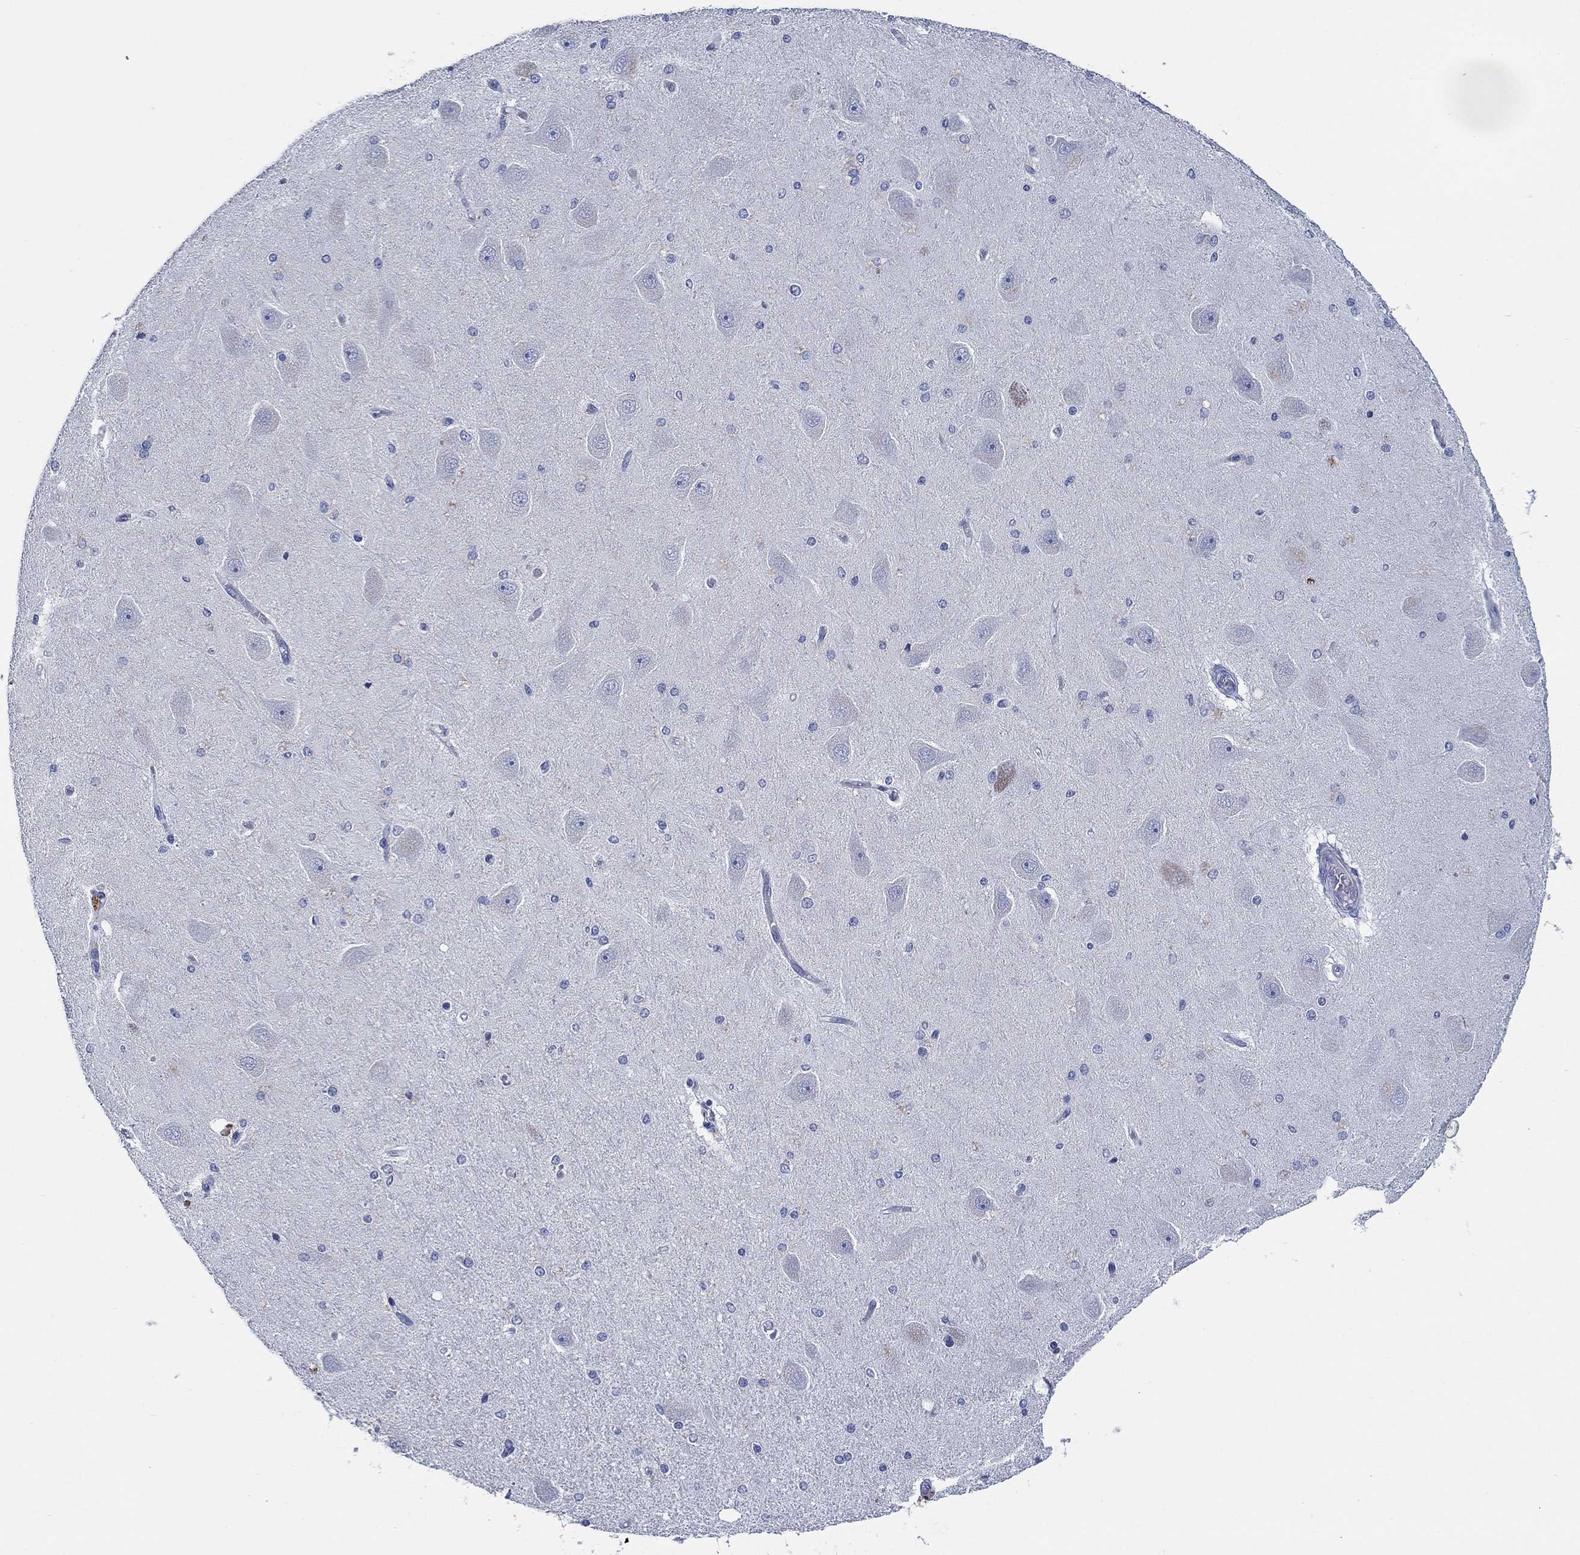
{"staining": {"intensity": "negative", "quantity": "none", "location": "none"}, "tissue": "hippocampus", "cell_type": "Glial cells", "image_type": "normal", "snomed": [{"axis": "morphology", "description": "Normal tissue, NOS"}, {"axis": "topography", "description": "Hippocampus"}], "caption": "Immunohistochemical staining of unremarkable human hippocampus displays no significant expression in glial cells.", "gene": "ENSG00000251537", "patient": {"sex": "female", "age": 54}}